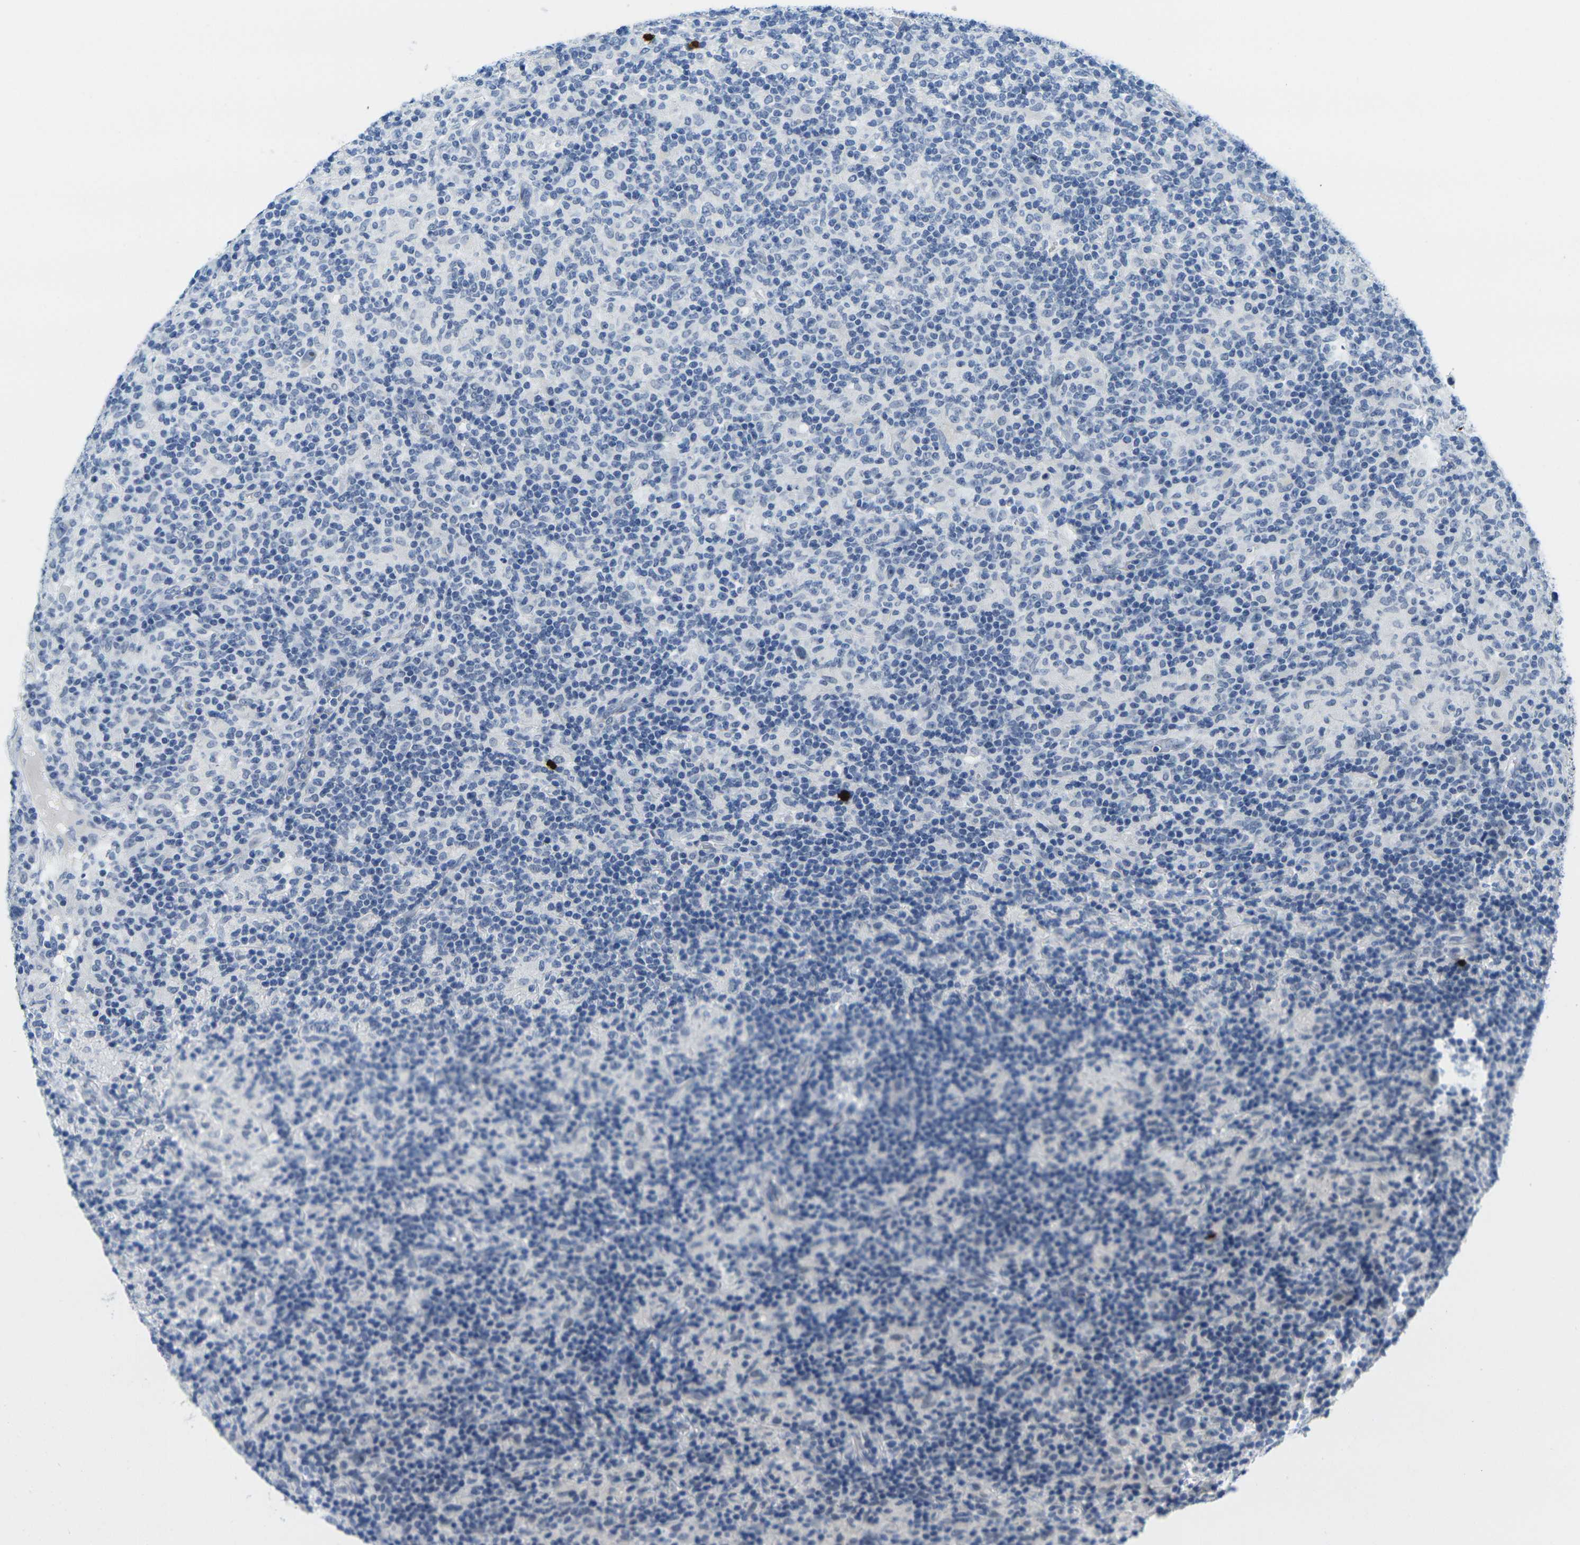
{"staining": {"intensity": "negative", "quantity": "none", "location": "none"}, "tissue": "lymphoma", "cell_type": "Tumor cells", "image_type": "cancer", "snomed": [{"axis": "morphology", "description": "Hodgkin's disease, NOS"}, {"axis": "topography", "description": "Lymph node"}], "caption": "Protein analysis of lymphoma displays no significant staining in tumor cells.", "gene": "GPR15", "patient": {"sex": "male", "age": 70}}